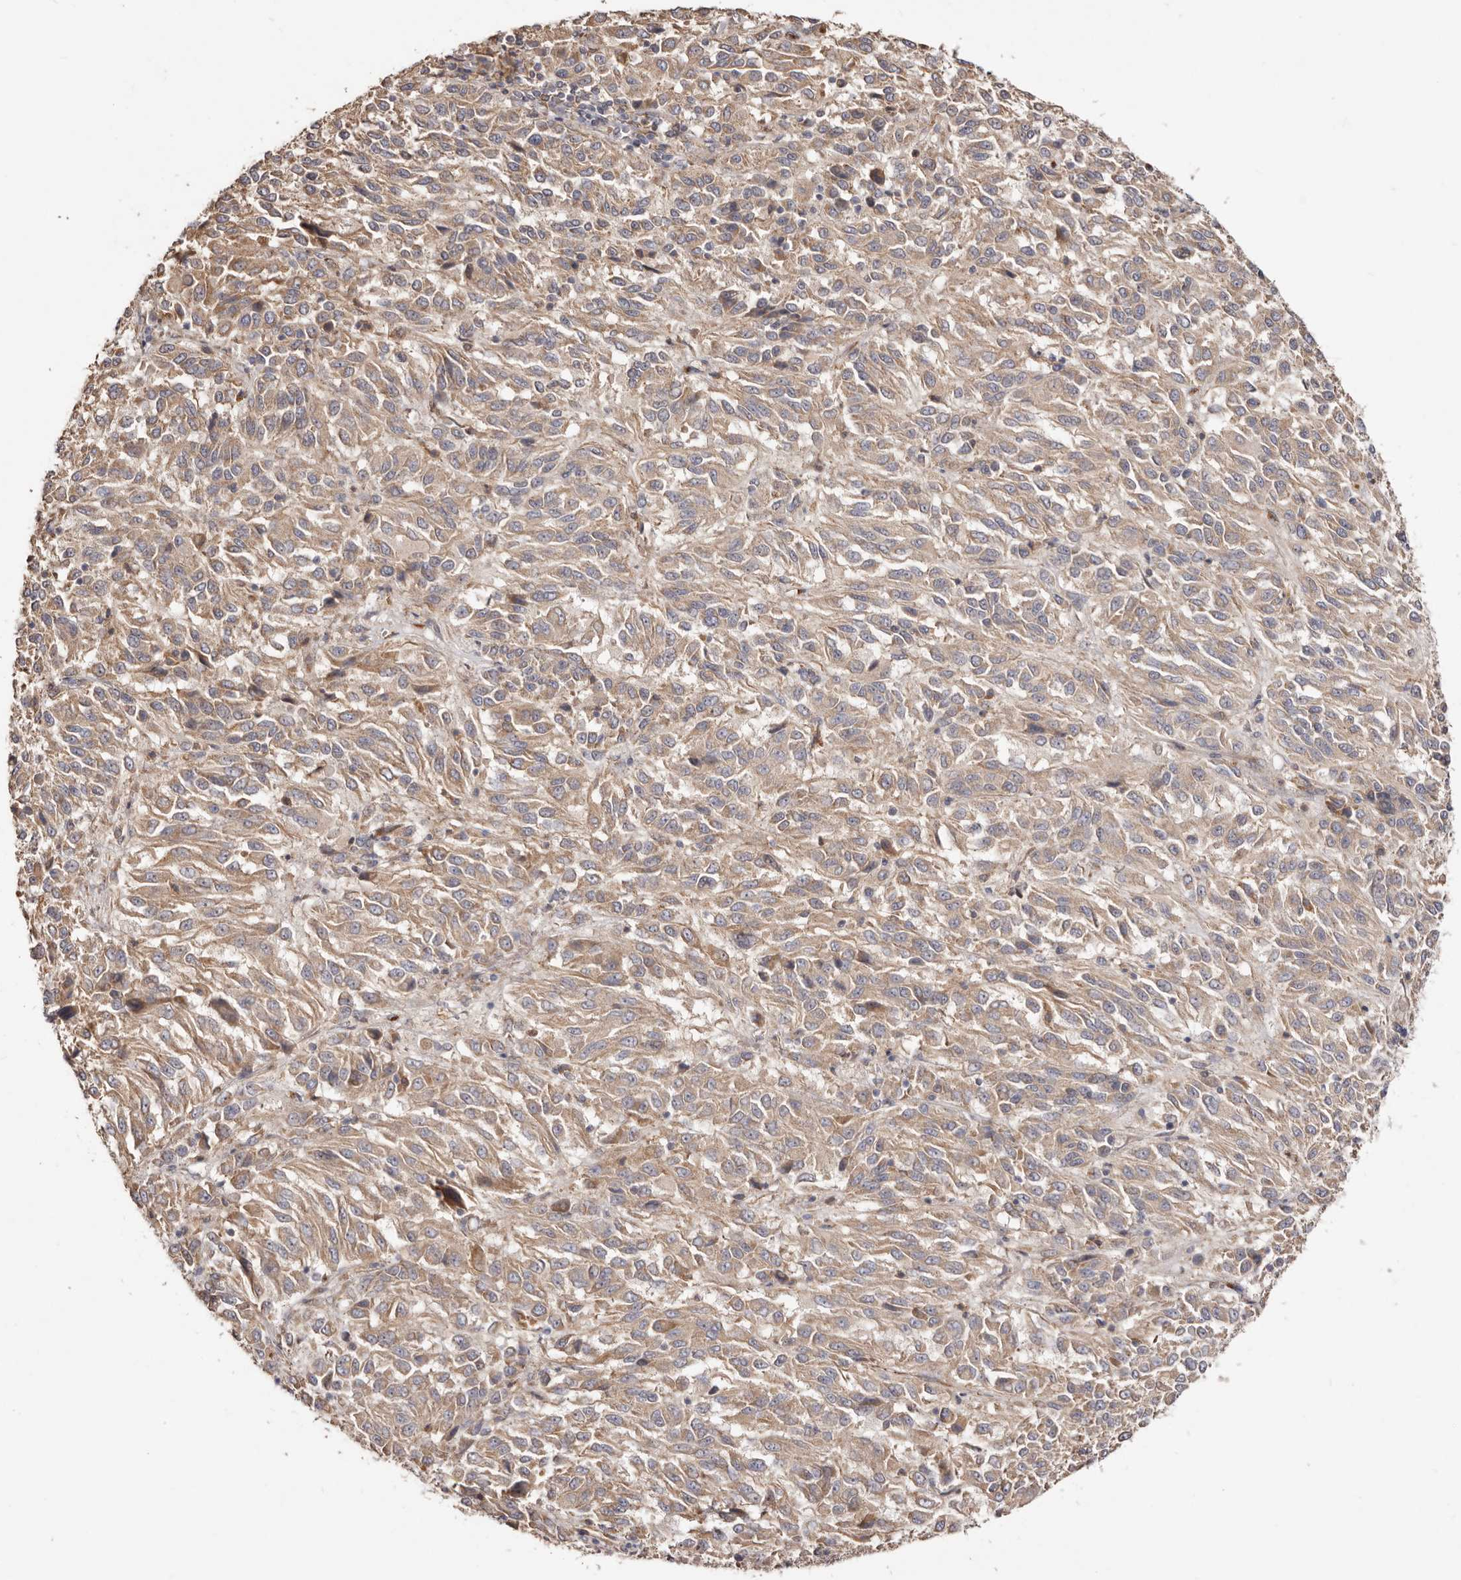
{"staining": {"intensity": "weak", "quantity": ">75%", "location": "cytoplasmic/membranous"}, "tissue": "melanoma", "cell_type": "Tumor cells", "image_type": "cancer", "snomed": [{"axis": "morphology", "description": "Malignant melanoma, Metastatic site"}, {"axis": "topography", "description": "Lung"}], "caption": "Immunohistochemical staining of malignant melanoma (metastatic site) exhibits low levels of weak cytoplasmic/membranous protein staining in approximately >75% of tumor cells. (IHC, brightfield microscopy, high magnification).", "gene": "LRRC25", "patient": {"sex": "male", "age": 64}}